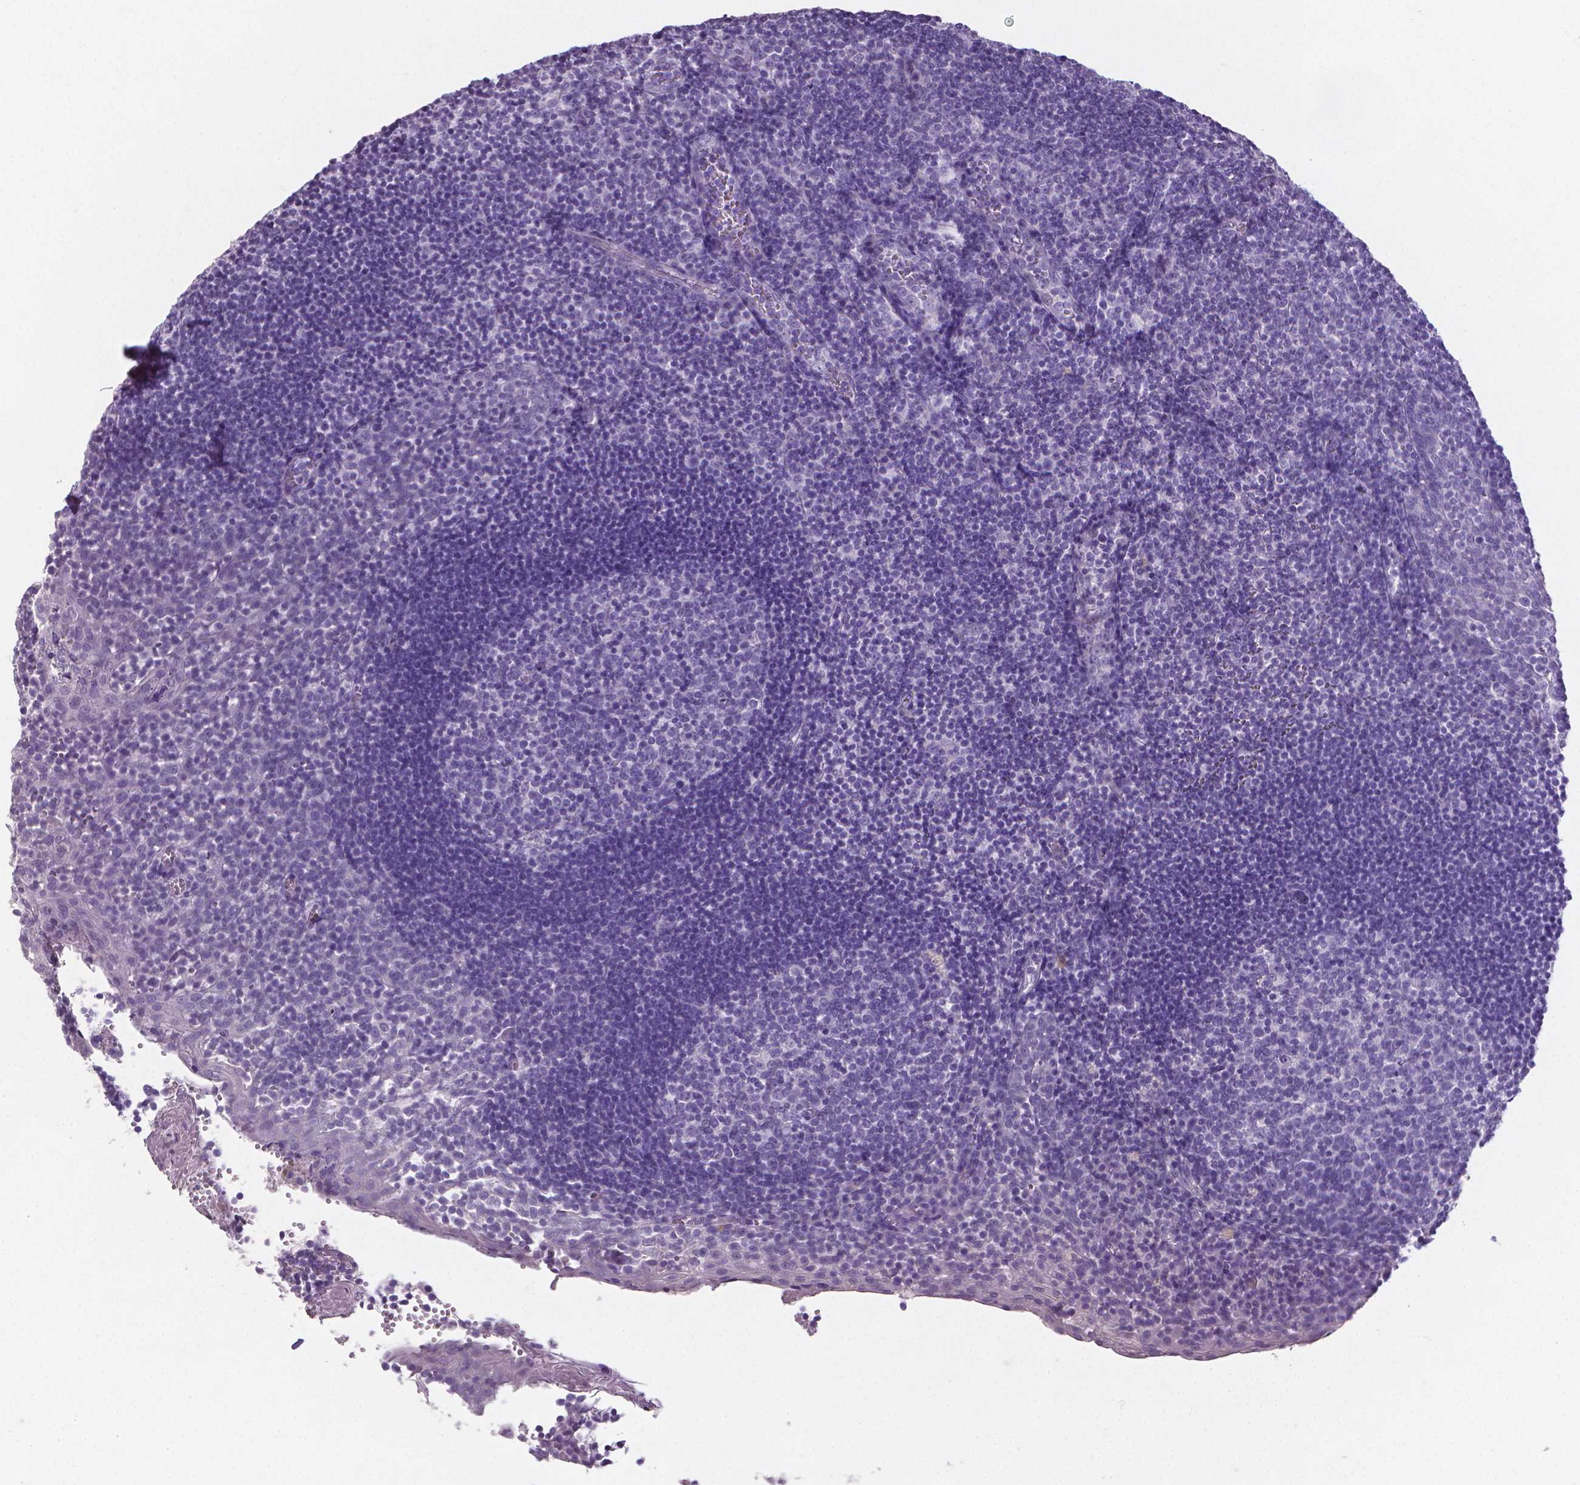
{"staining": {"intensity": "negative", "quantity": "none", "location": "none"}, "tissue": "lymph node", "cell_type": "Germinal center cells", "image_type": "normal", "snomed": [{"axis": "morphology", "description": "Normal tissue, NOS"}, {"axis": "topography", "description": "Lymph node"}], "caption": "Micrograph shows no significant protein positivity in germinal center cells of benign lymph node.", "gene": "XPNPEP2", "patient": {"sex": "female", "age": 21}}